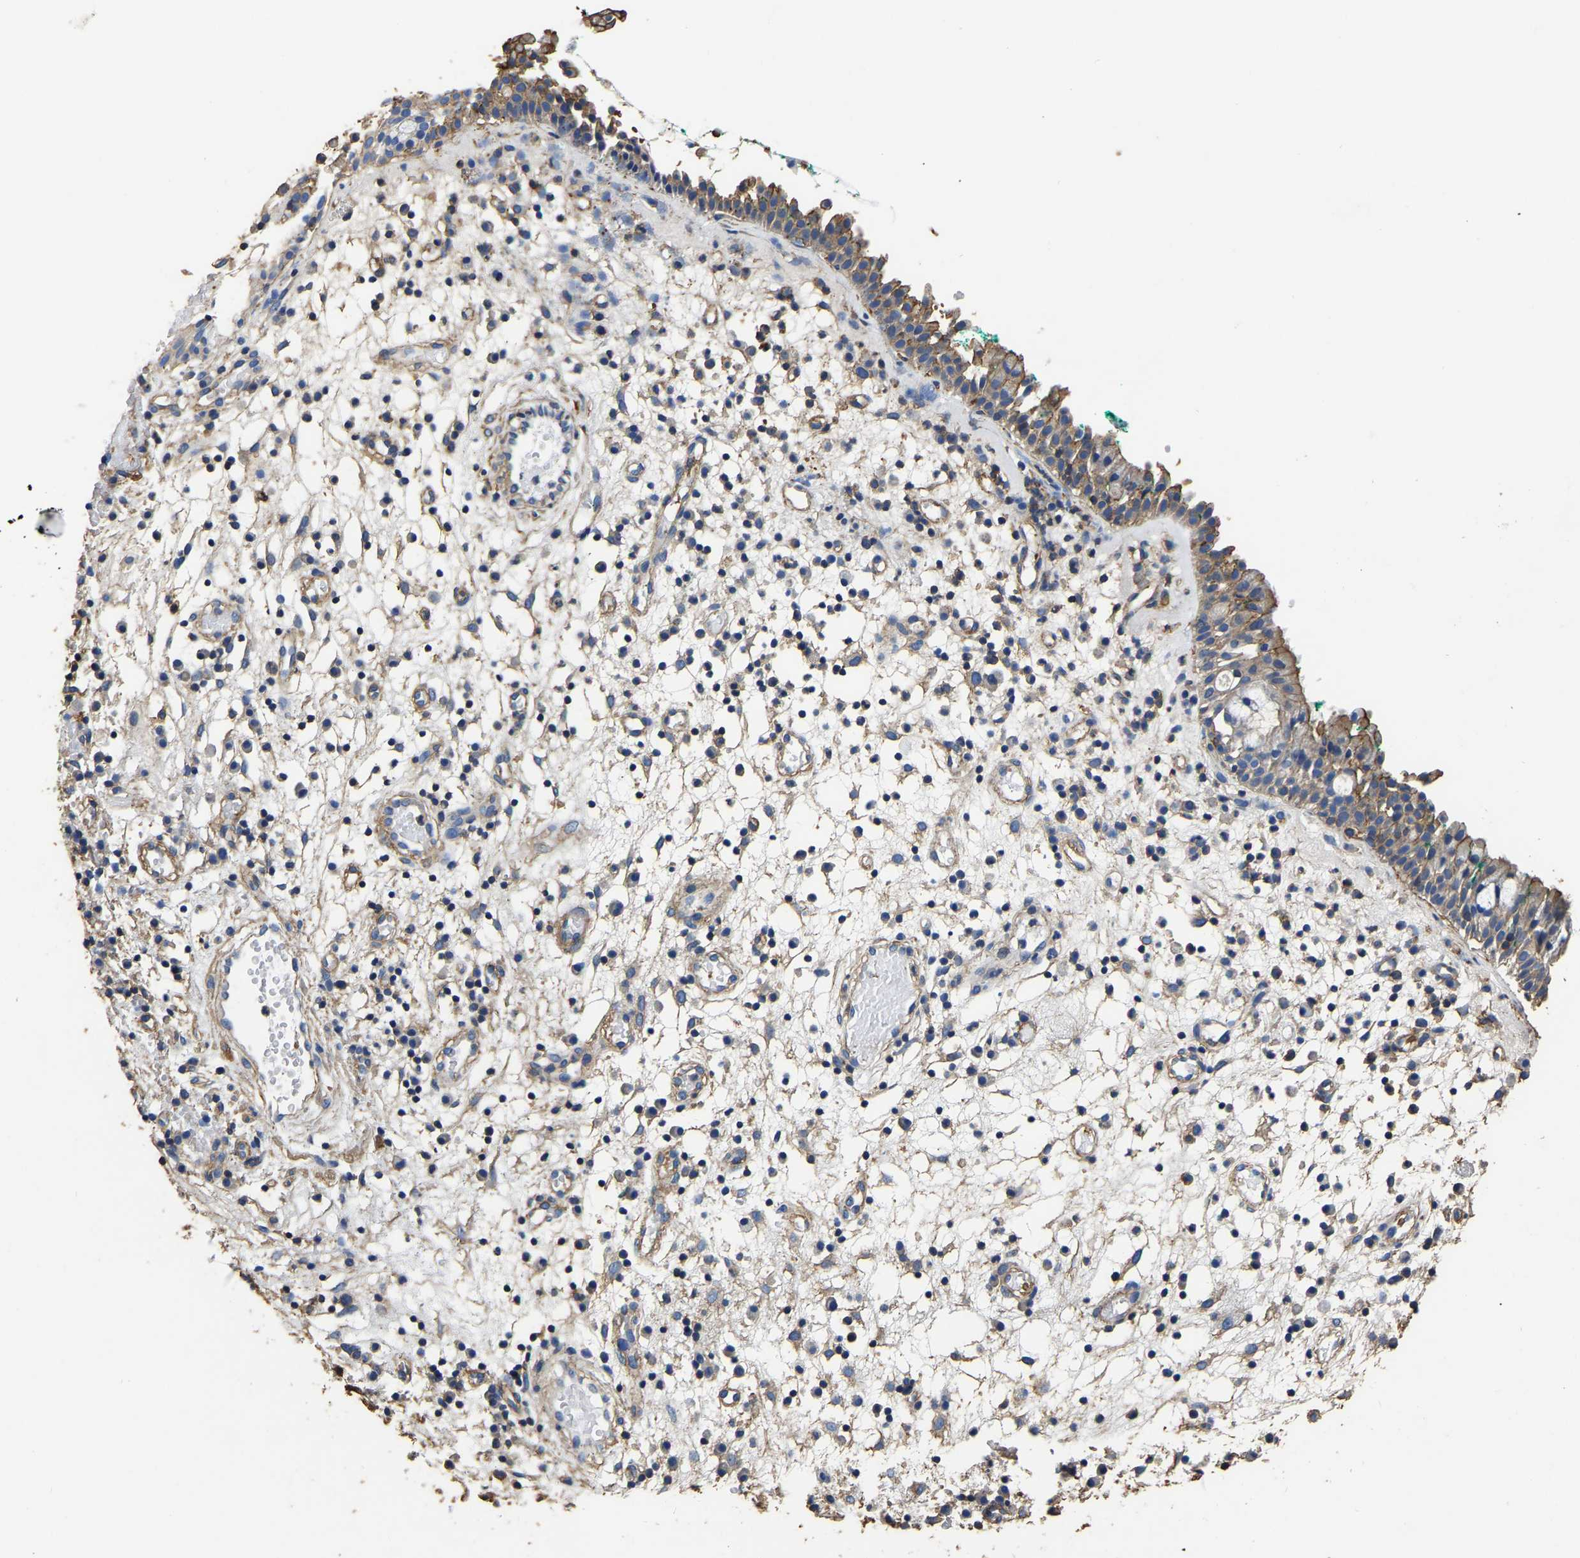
{"staining": {"intensity": "moderate", "quantity": "25%-75%", "location": "cytoplasmic/membranous"}, "tissue": "nasopharynx", "cell_type": "Respiratory epithelial cells", "image_type": "normal", "snomed": [{"axis": "morphology", "description": "Normal tissue, NOS"}, {"axis": "morphology", "description": "Basal cell carcinoma"}, {"axis": "topography", "description": "Cartilage tissue"}, {"axis": "topography", "description": "Nasopharynx"}, {"axis": "topography", "description": "Oral tissue"}], "caption": "Protein analysis of normal nasopharynx shows moderate cytoplasmic/membranous positivity in about 25%-75% of respiratory epithelial cells.", "gene": "ARMT1", "patient": {"sex": "female", "age": 77}}